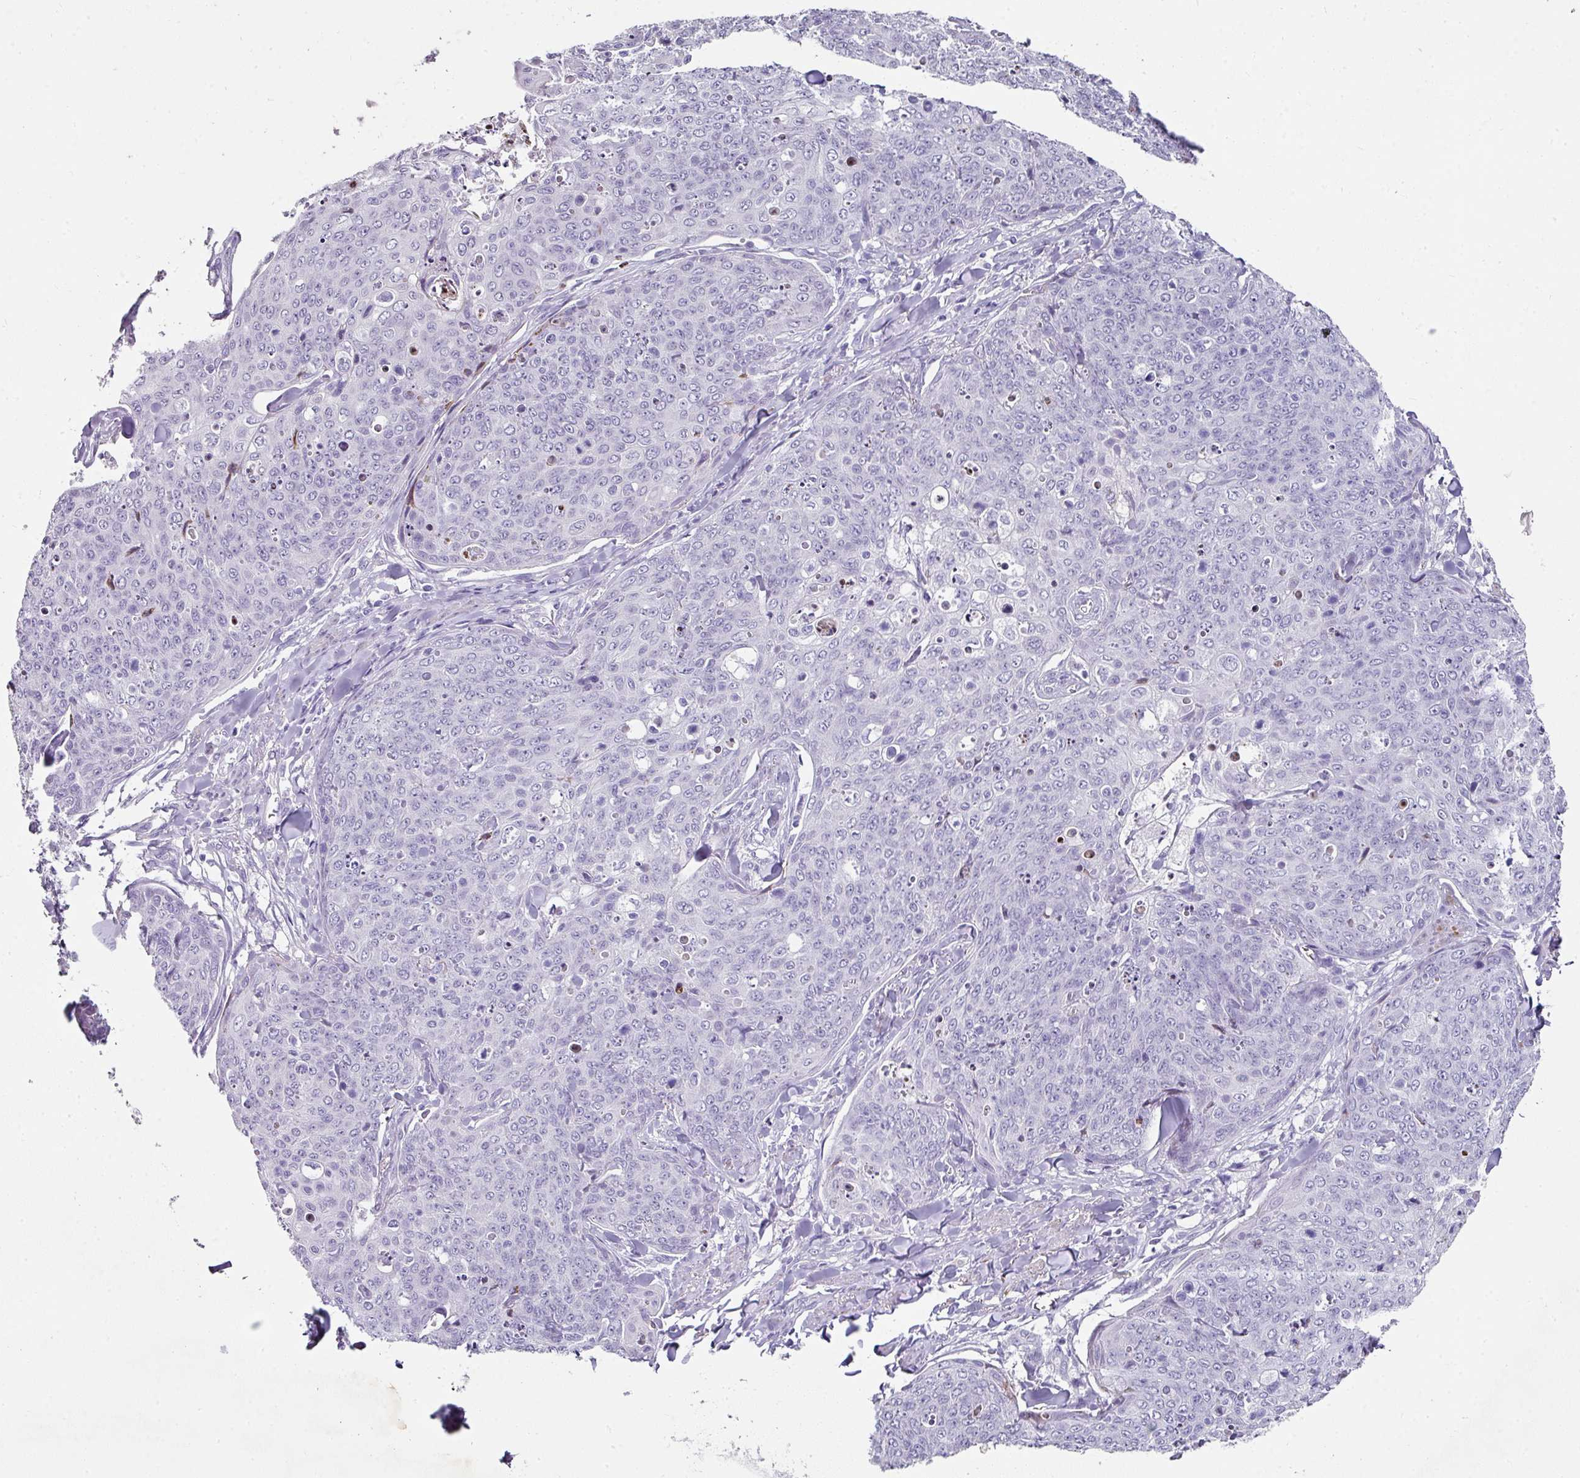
{"staining": {"intensity": "negative", "quantity": "none", "location": "none"}, "tissue": "skin cancer", "cell_type": "Tumor cells", "image_type": "cancer", "snomed": [{"axis": "morphology", "description": "Squamous cell carcinoma, NOS"}, {"axis": "topography", "description": "Skin"}, {"axis": "topography", "description": "Vulva"}], "caption": "Micrograph shows no protein staining in tumor cells of squamous cell carcinoma (skin) tissue. (DAB IHC with hematoxylin counter stain).", "gene": "TRA2A", "patient": {"sex": "female", "age": 85}}